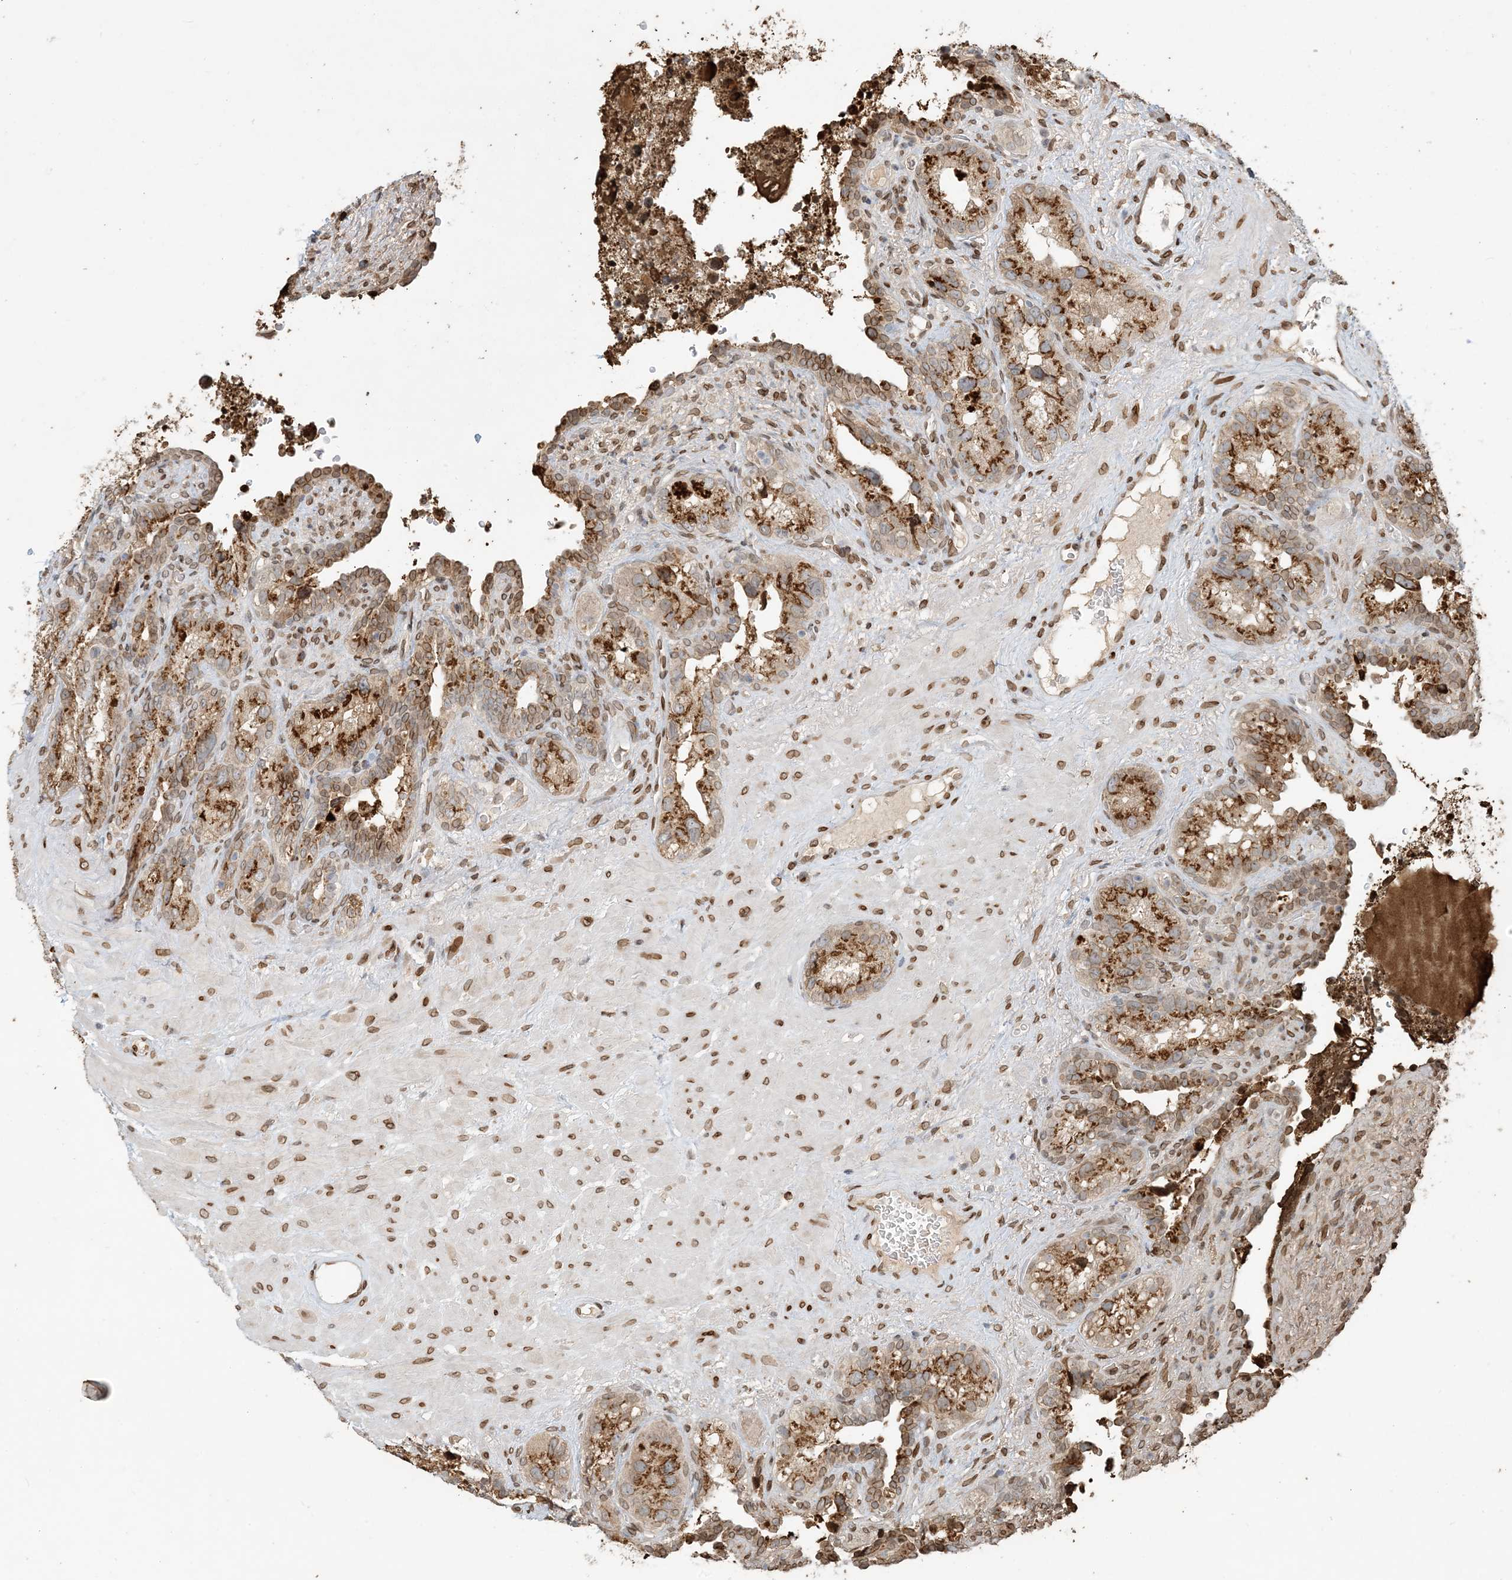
{"staining": {"intensity": "strong", "quantity": "25%-75%", "location": "cytoplasmic/membranous"}, "tissue": "seminal vesicle", "cell_type": "Glandular cells", "image_type": "normal", "snomed": [{"axis": "morphology", "description": "Normal tissue, NOS"}, {"axis": "topography", "description": "Seminal veicle"}, {"axis": "topography", "description": "Peripheral nerve tissue"}], "caption": "Immunohistochemical staining of normal seminal vesicle shows strong cytoplasmic/membranous protein staining in about 25%-75% of glandular cells. The protein of interest is shown in brown color, while the nuclei are stained blue.", "gene": "SLC35A2", "patient": {"sex": "male", "age": 67}}